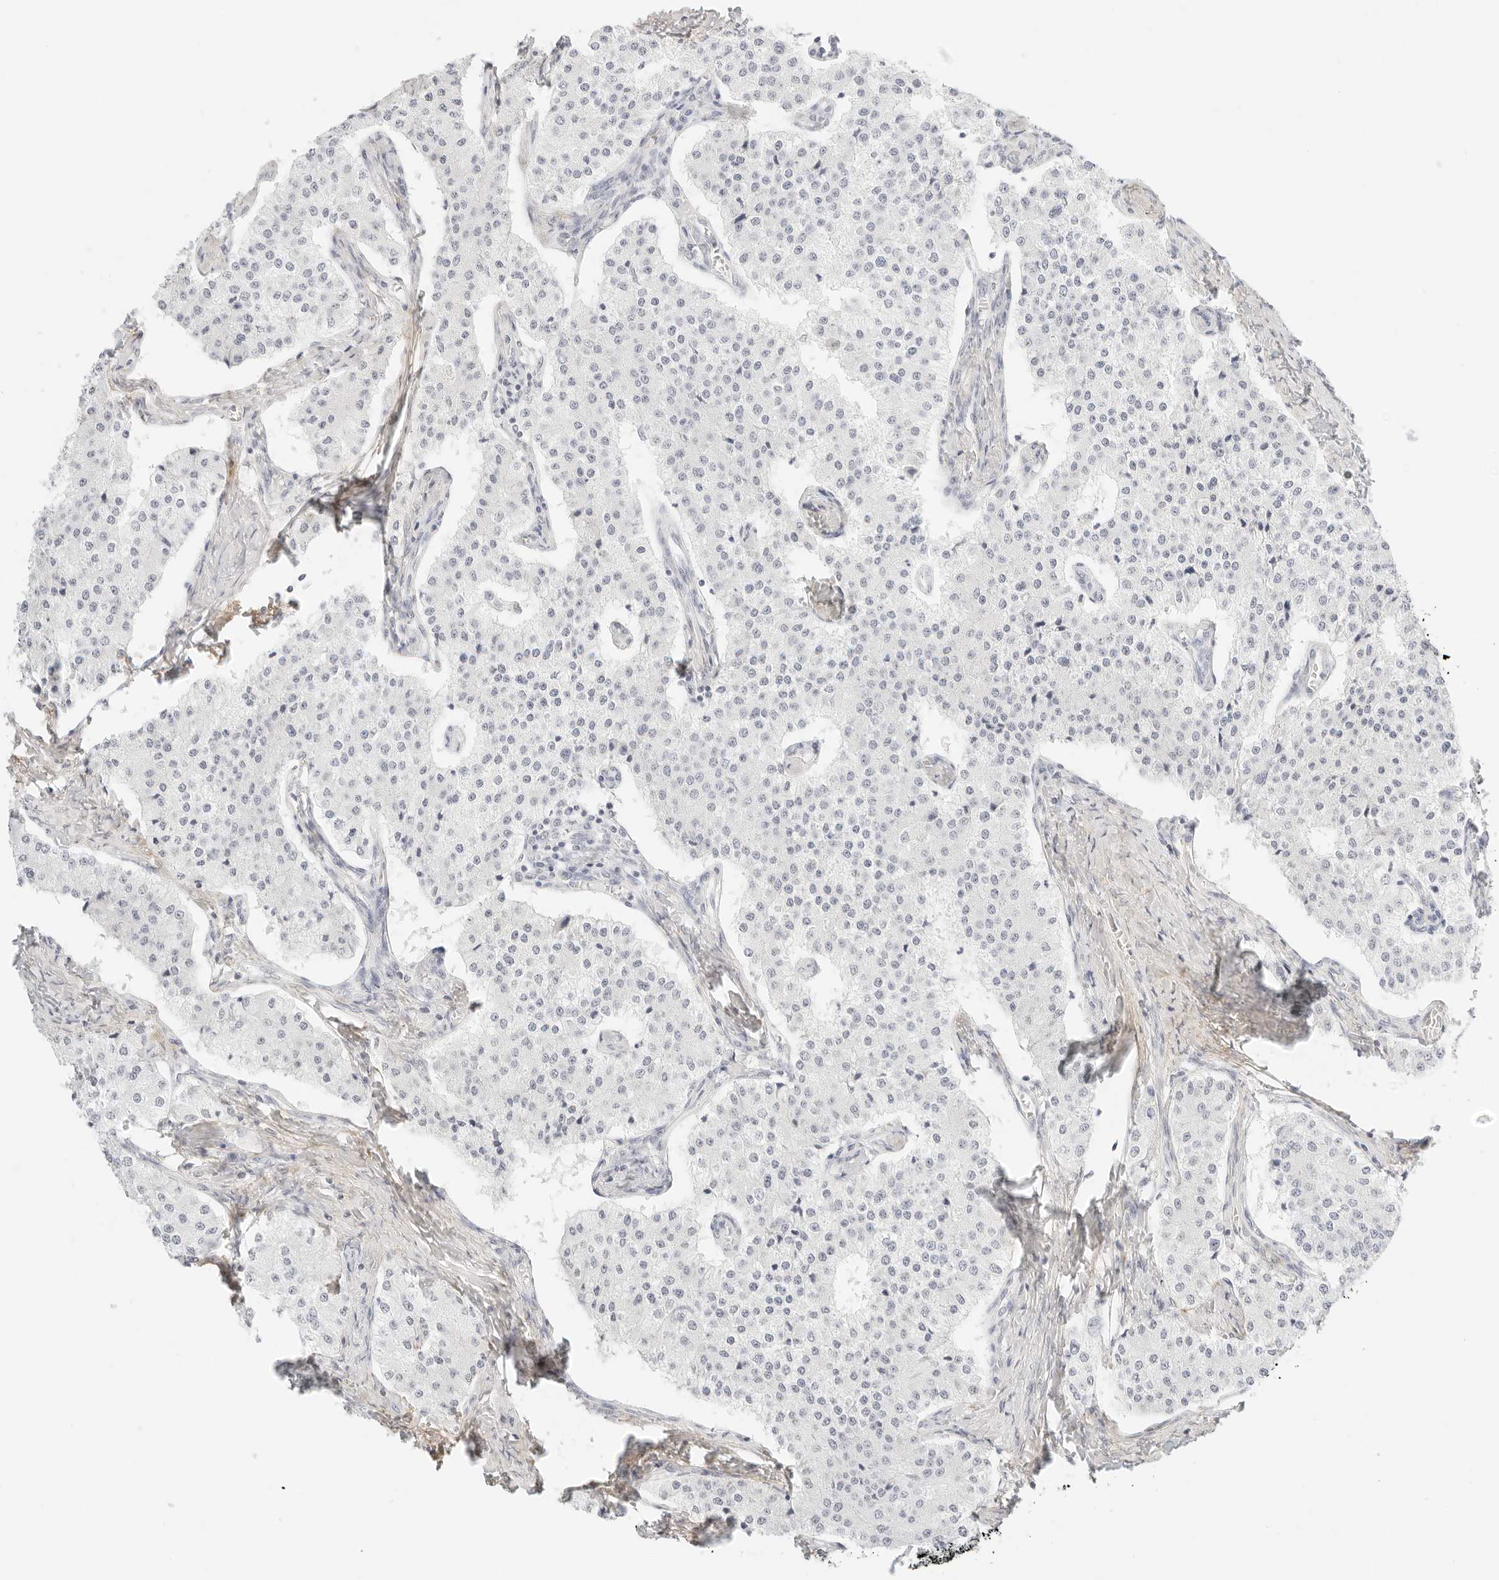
{"staining": {"intensity": "negative", "quantity": "none", "location": "none"}, "tissue": "carcinoid", "cell_type": "Tumor cells", "image_type": "cancer", "snomed": [{"axis": "morphology", "description": "Carcinoid, malignant, NOS"}, {"axis": "topography", "description": "Colon"}], "caption": "DAB immunohistochemical staining of human carcinoid exhibits no significant staining in tumor cells.", "gene": "FBLN5", "patient": {"sex": "female", "age": 52}}